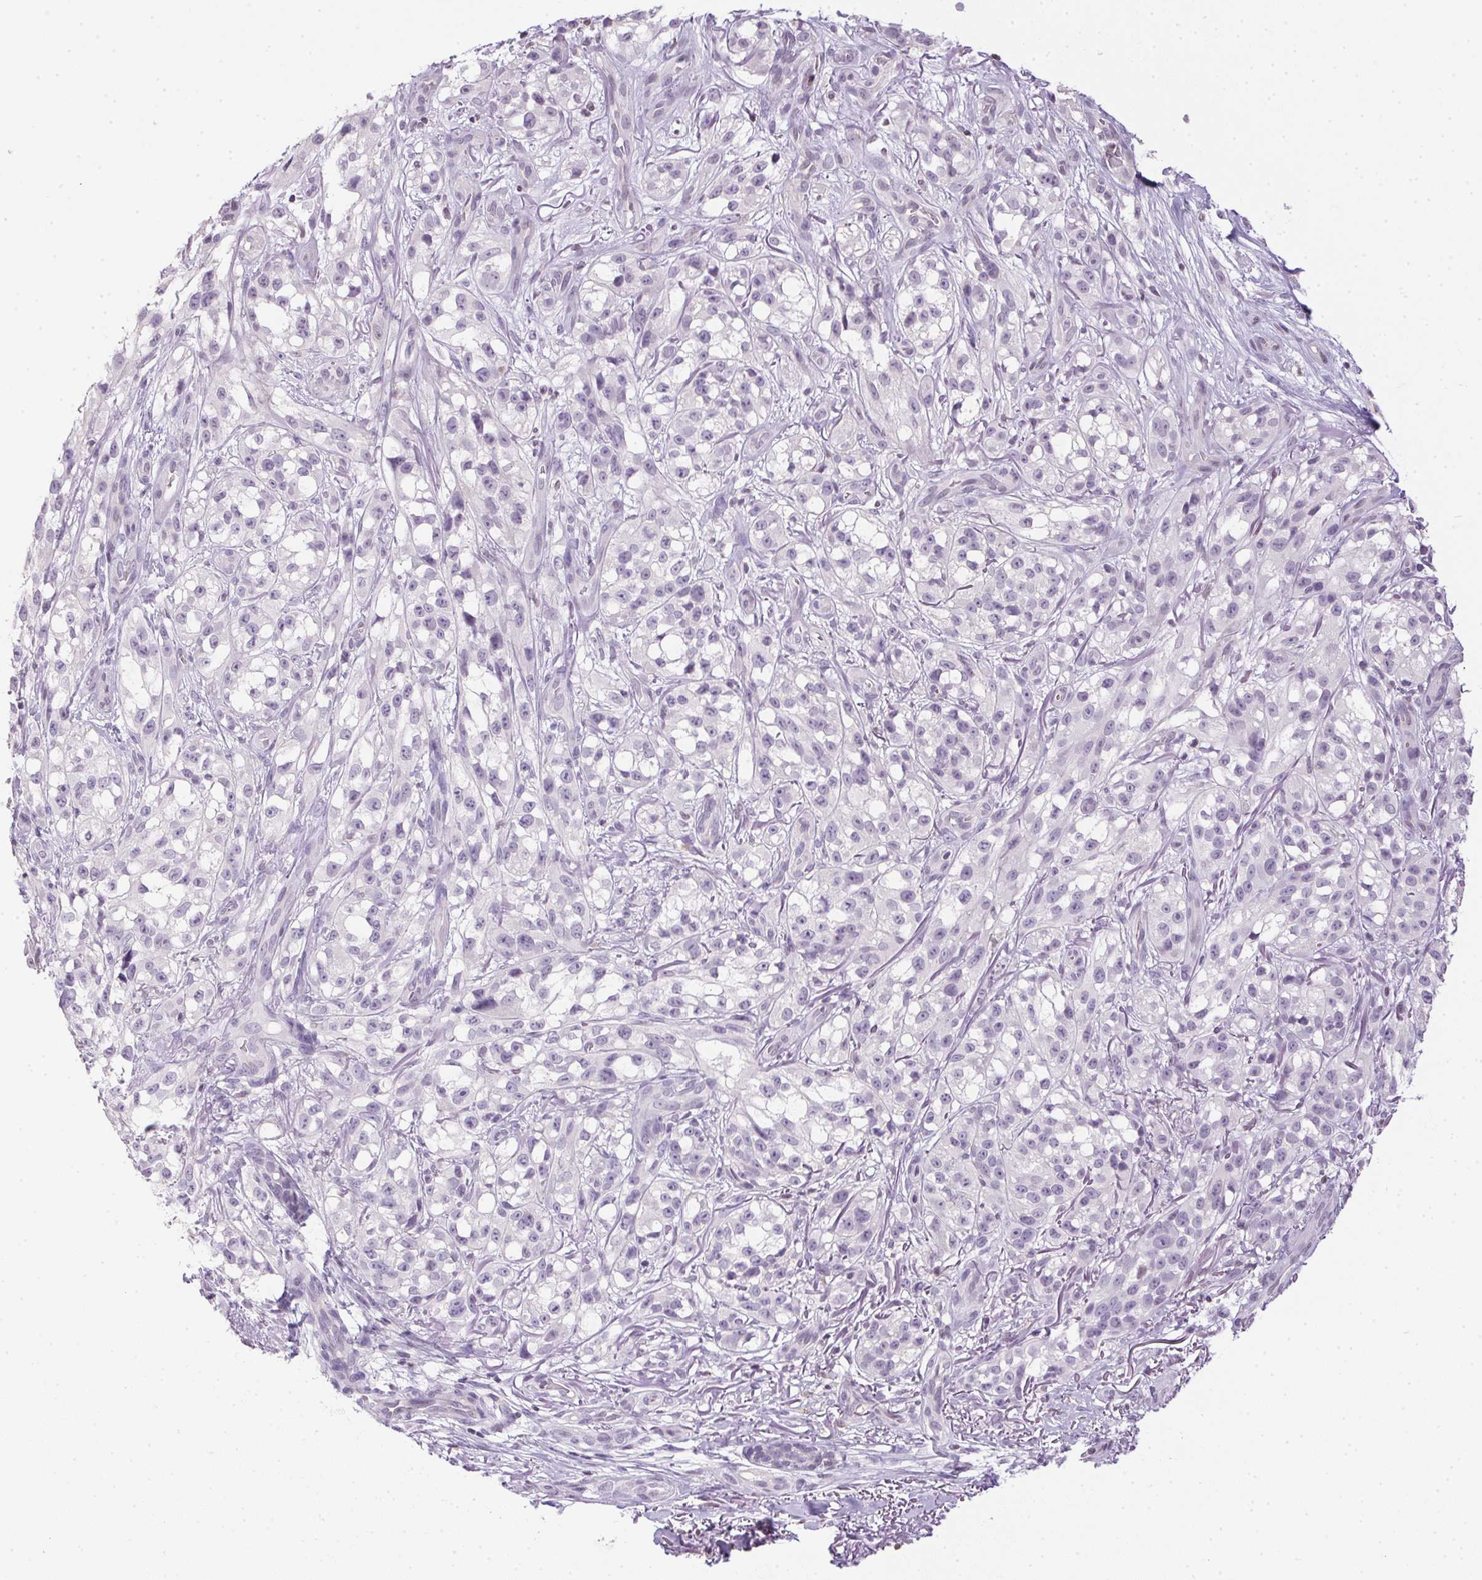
{"staining": {"intensity": "negative", "quantity": "none", "location": "none"}, "tissue": "melanoma", "cell_type": "Tumor cells", "image_type": "cancer", "snomed": [{"axis": "morphology", "description": "Malignant melanoma, NOS"}, {"axis": "topography", "description": "Skin"}], "caption": "Protein analysis of melanoma demonstrates no significant positivity in tumor cells. (Stains: DAB immunohistochemistry (IHC) with hematoxylin counter stain, Microscopy: brightfield microscopy at high magnification).", "gene": "PRL", "patient": {"sex": "female", "age": 85}}